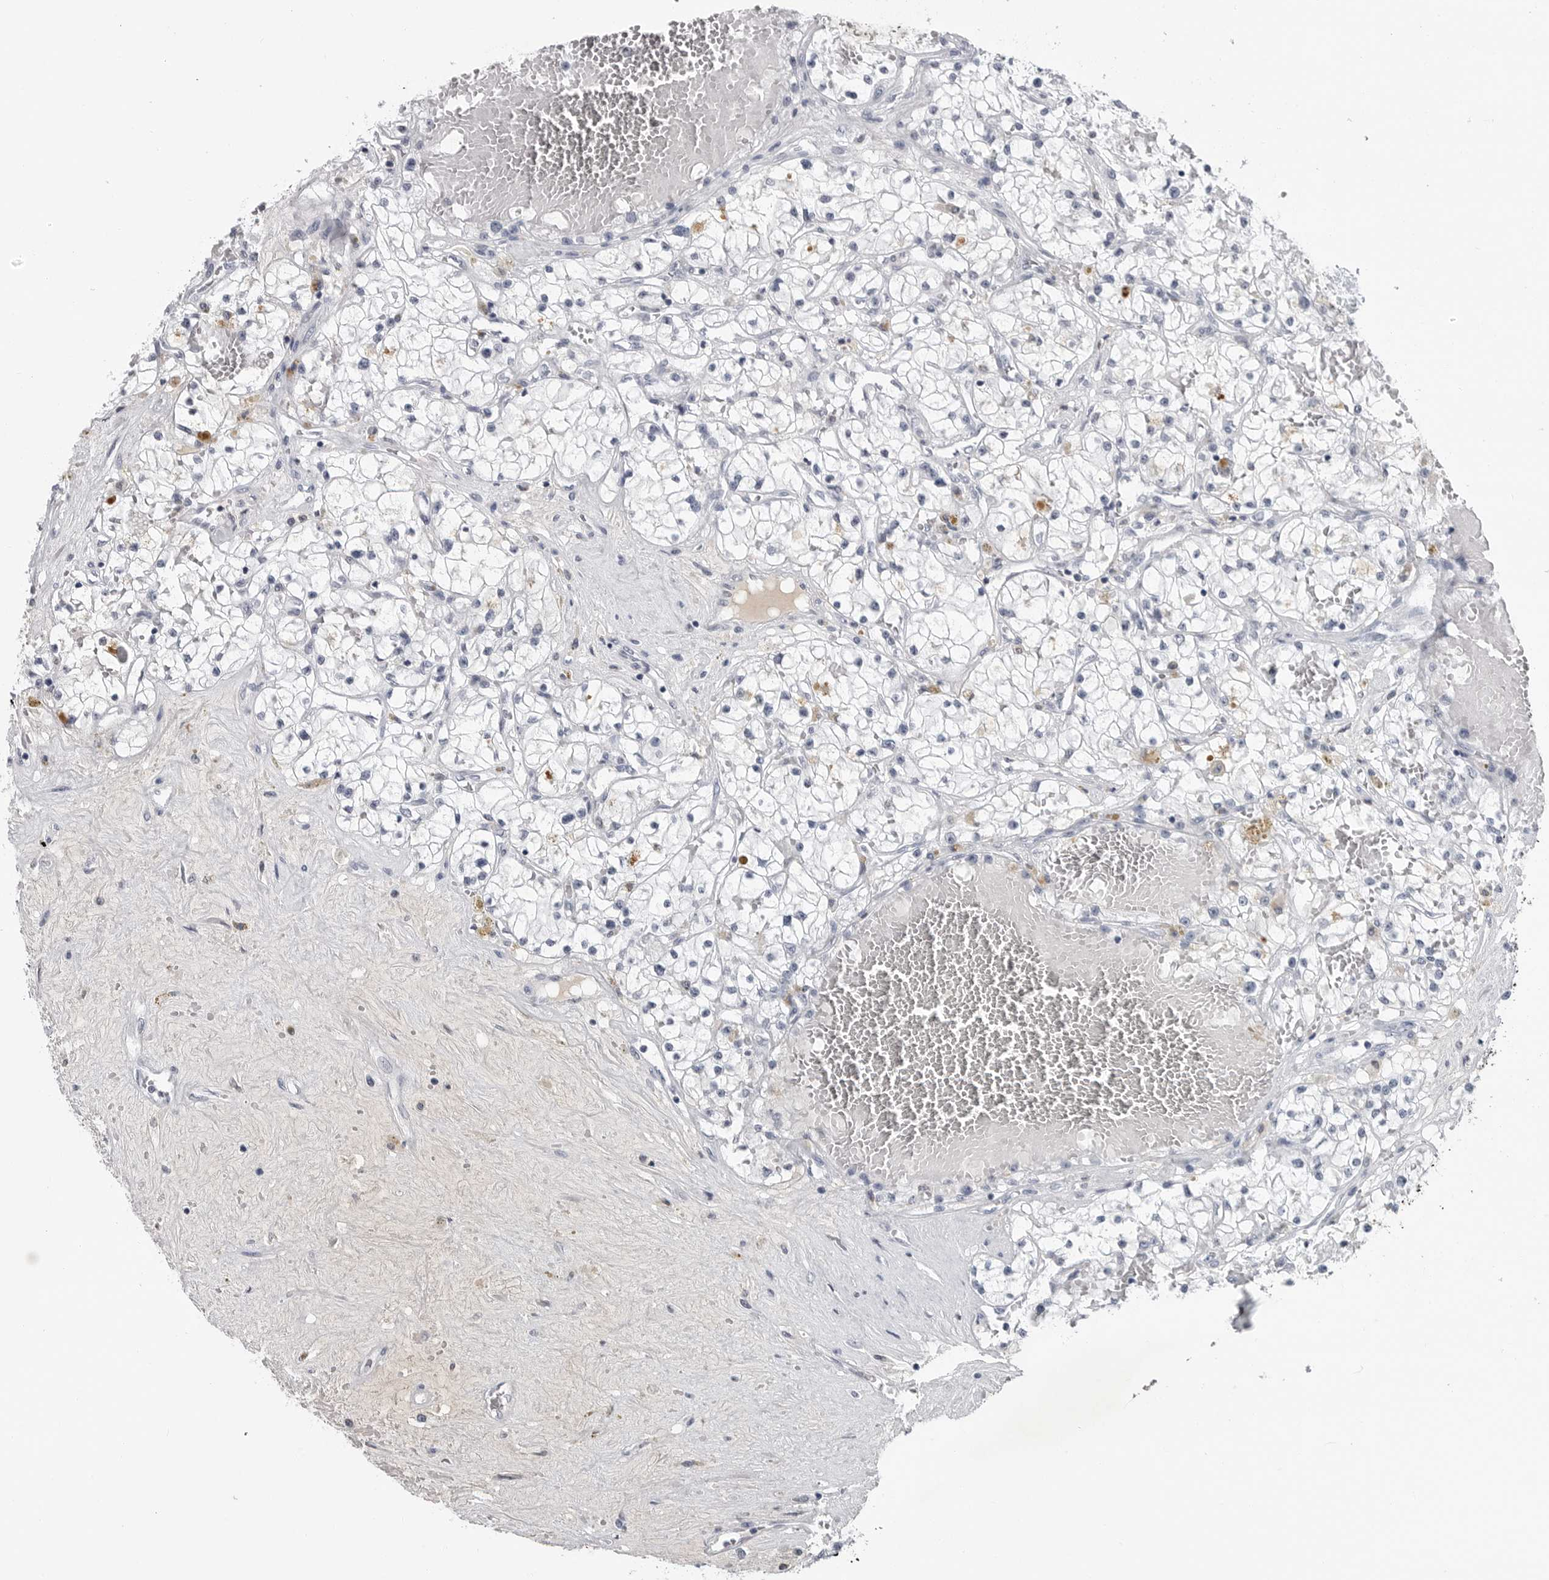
{"staining": {"intensity": "negative", "quantity": "none", "location": "none"}, "tissue": "renal cancer", "cell_type": "Tumor cells", "image_type": "cancer", "snomed": [{"axis": "morphology", "description": "Normal tissue, NOS"}, {"axis": "morphology", "description": "Adenocarcinoma, NOS"}, {"axis": "topography", "description": "Kidney"}], "caption": "Renal cancer stained for a protein using immunohistochemistry displays no positivity tumor cells.", "gene": "AMPD1", "patient": {"sex": "male", "age": 68}}